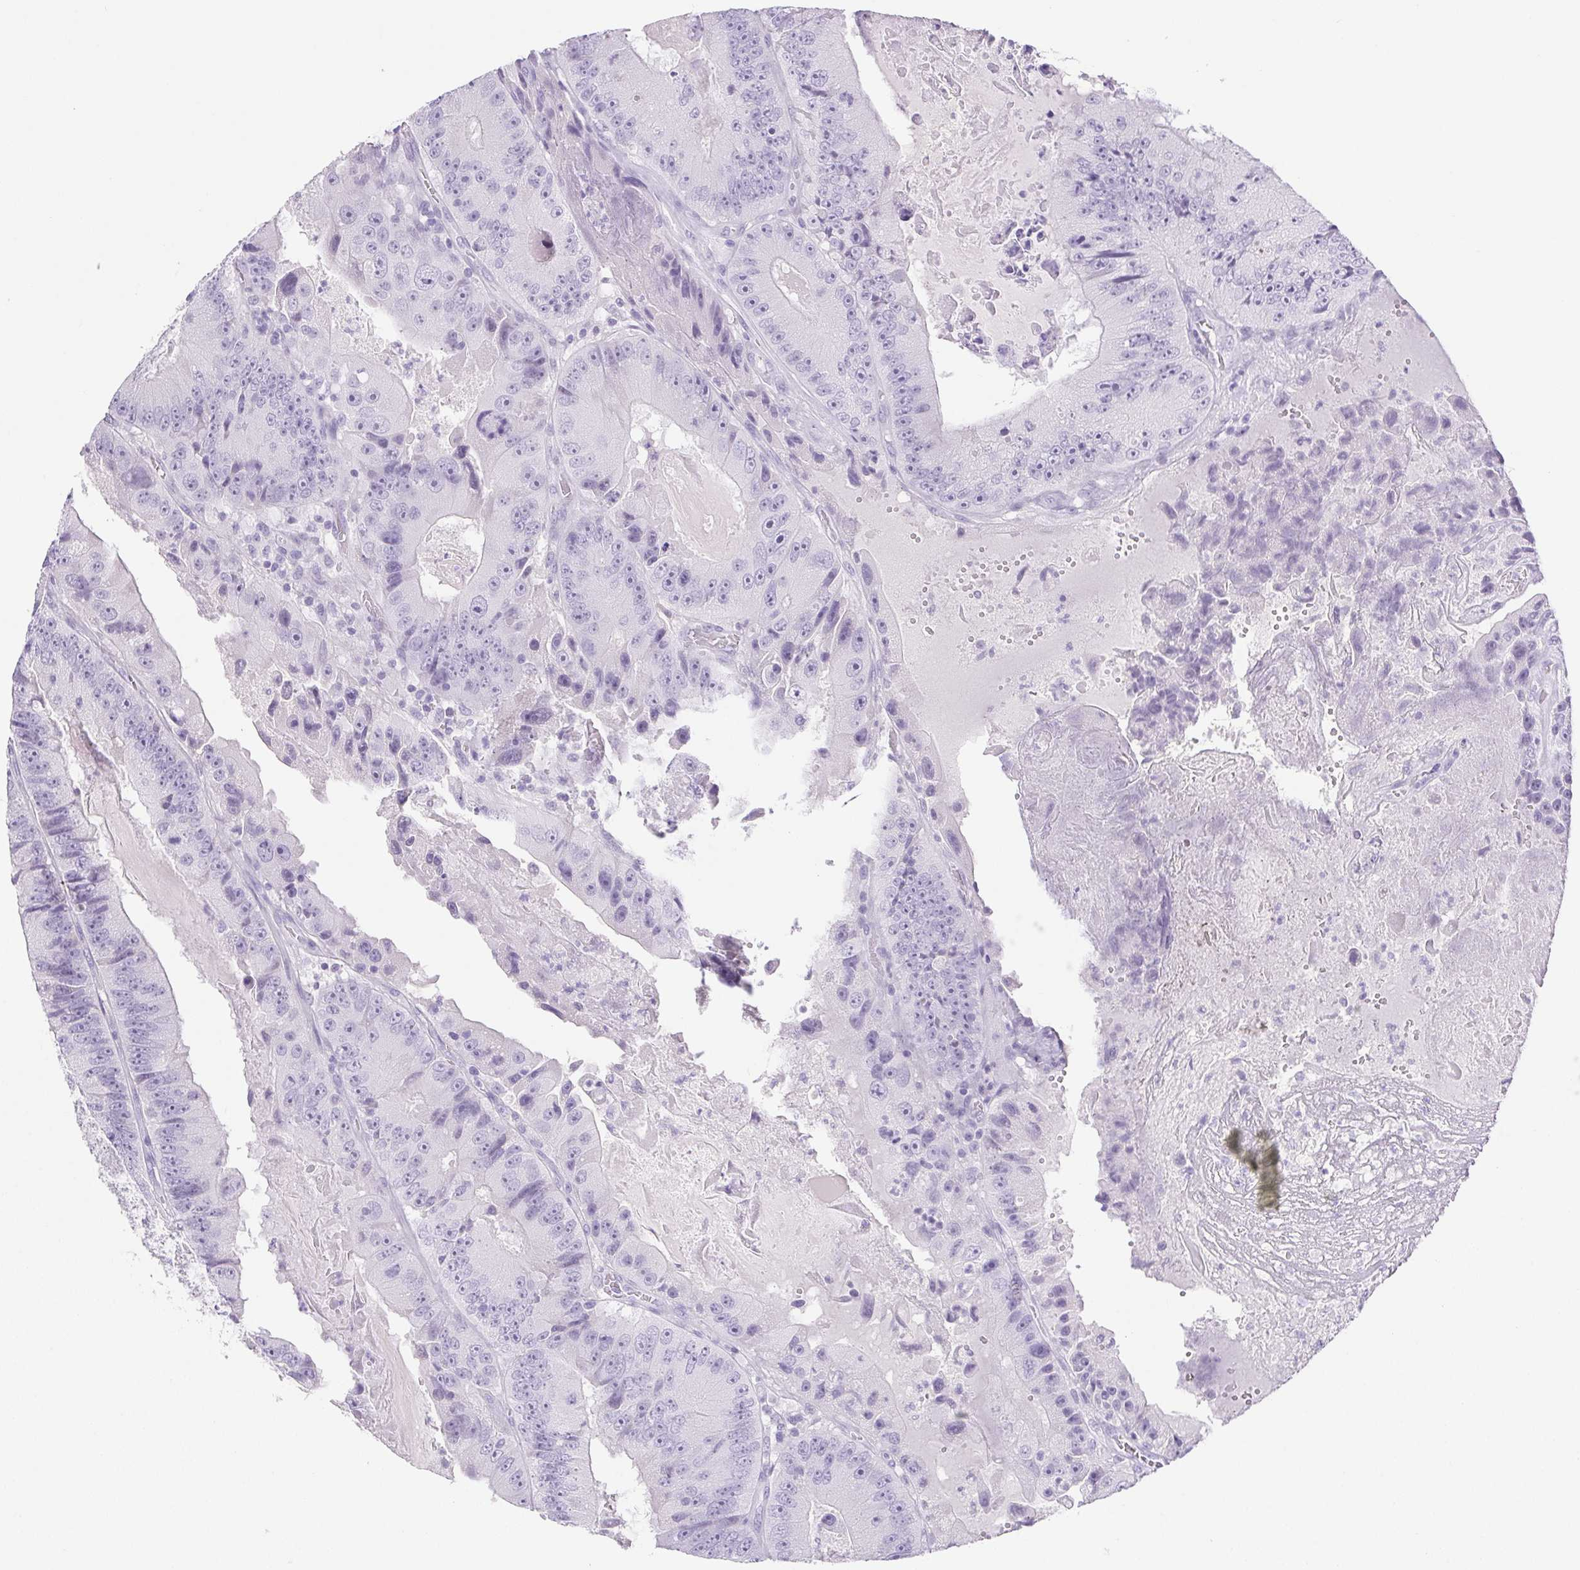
{"staining": {"intensity": "negative", "quantity": "none", "location": "none"}, "tissue": "colorectal cancer", "cell_type": "Tumor cells", "image_type": "cancer", "snomed": [{"axis": "morphology", "description": "Adenocarcinoma, NOS"}, {"axis": "topography", "description": "Colon"}], "caption": "Human colorectal cancer stained for a protein using immunohistochemistry (IHC) shows no staining in tumor cells.", "gene": "PAPPA2", "patient": {"sex": "female", "age": 86}}